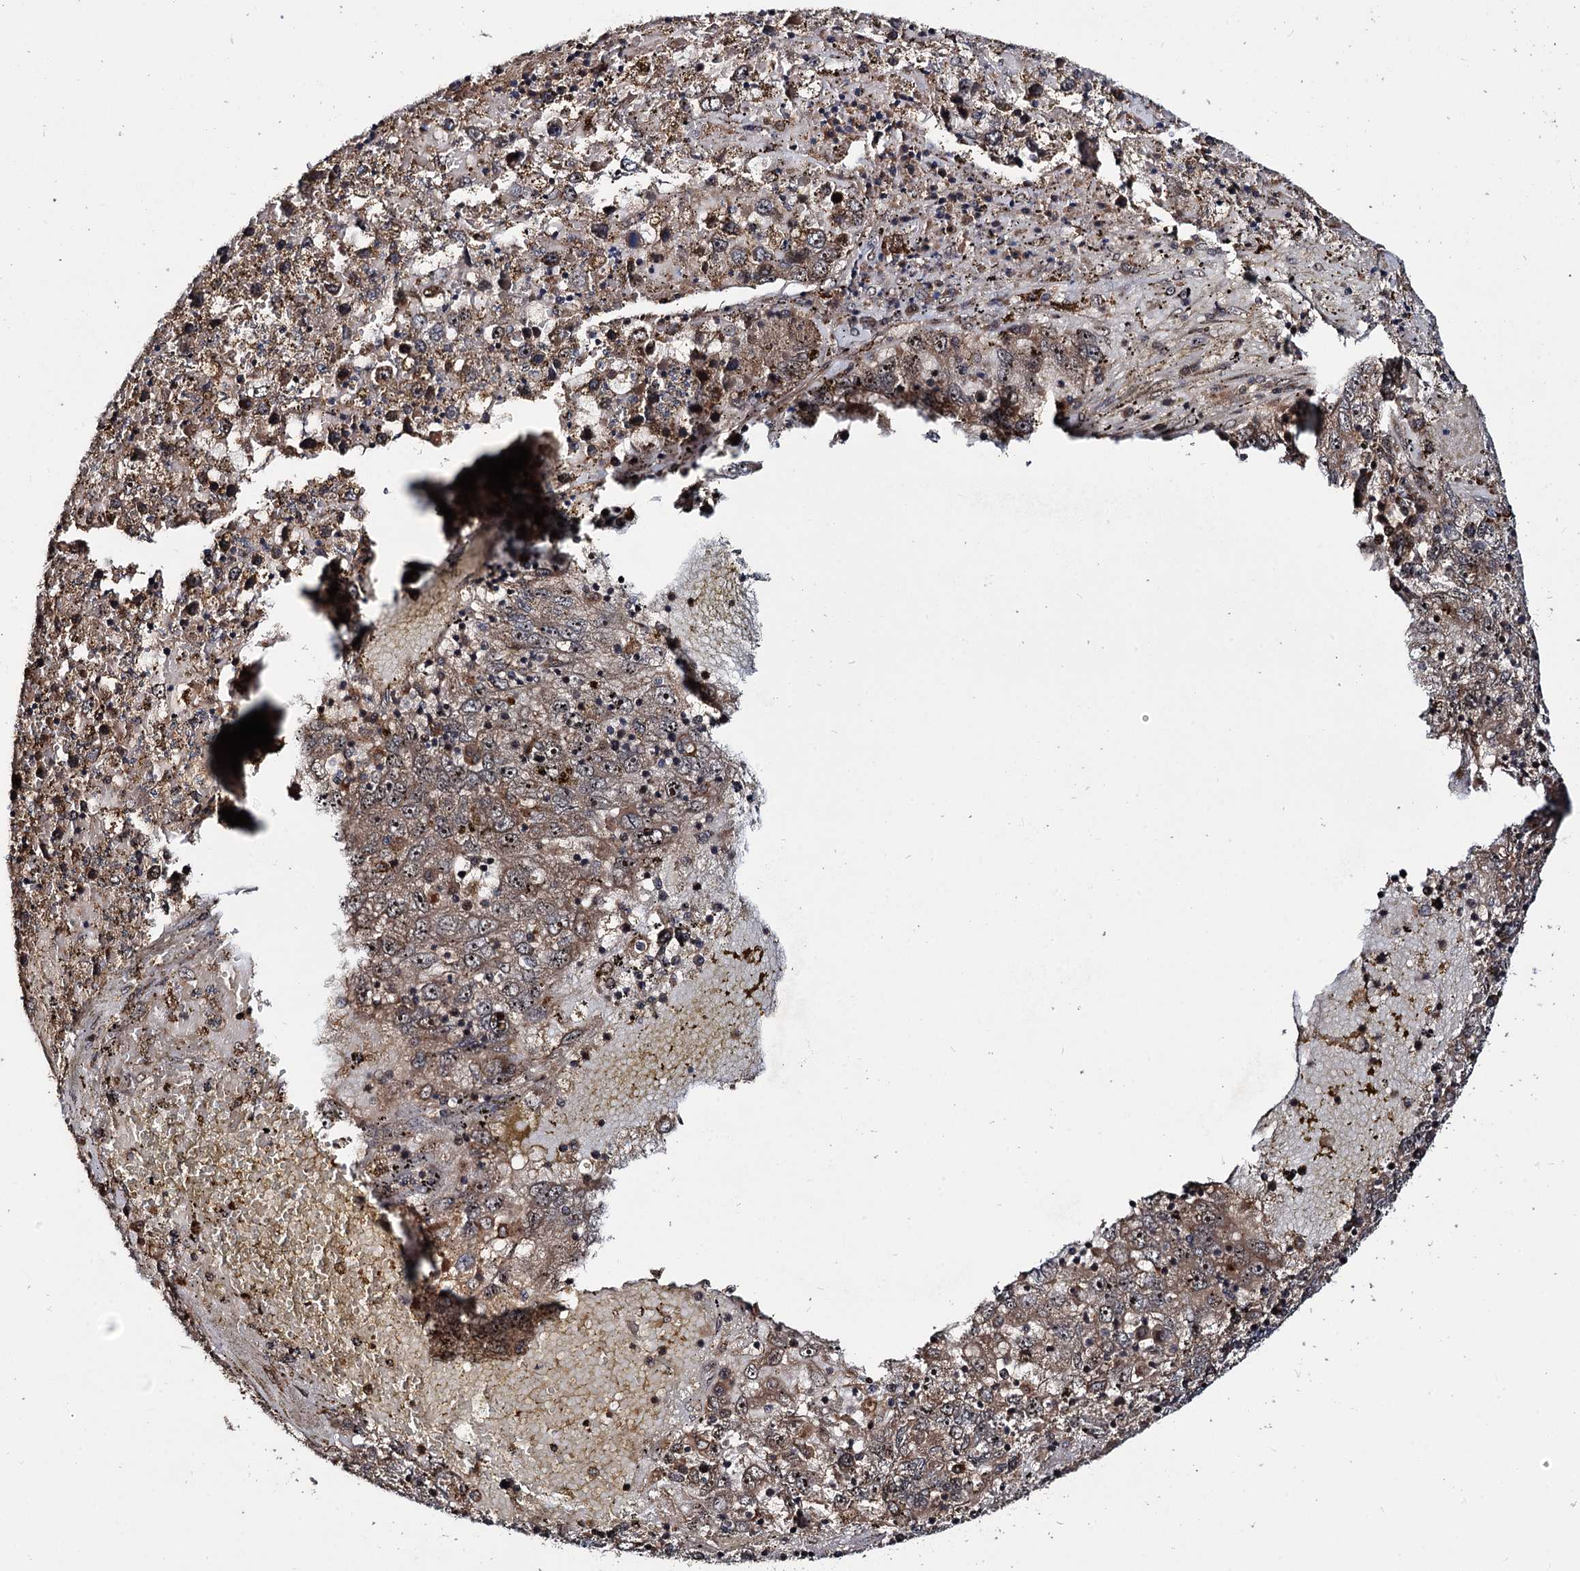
{"staining": {"intensity": "weak", "quantity": ">75%", "location": "cytoplasmic/membranous"}, "tissue": "liver cancer", "cell_type": "Tumor cells", "image_type": "cancer", "snomed": [{"axis": "morphology", "description": "Carcinoma, Hepatocellular, NOS"}, {"axis": "topography", "description": "Liver"}], "caption": "Immunohistochemical staining of human liver cancer (hepatocellular carcinoma) exhibits low levels of weak cytoplasmic/membranous protein expression in about >75% of tumor cells.", "gene": "CEP192", "patient": {"sex": "male", "age": 49}}